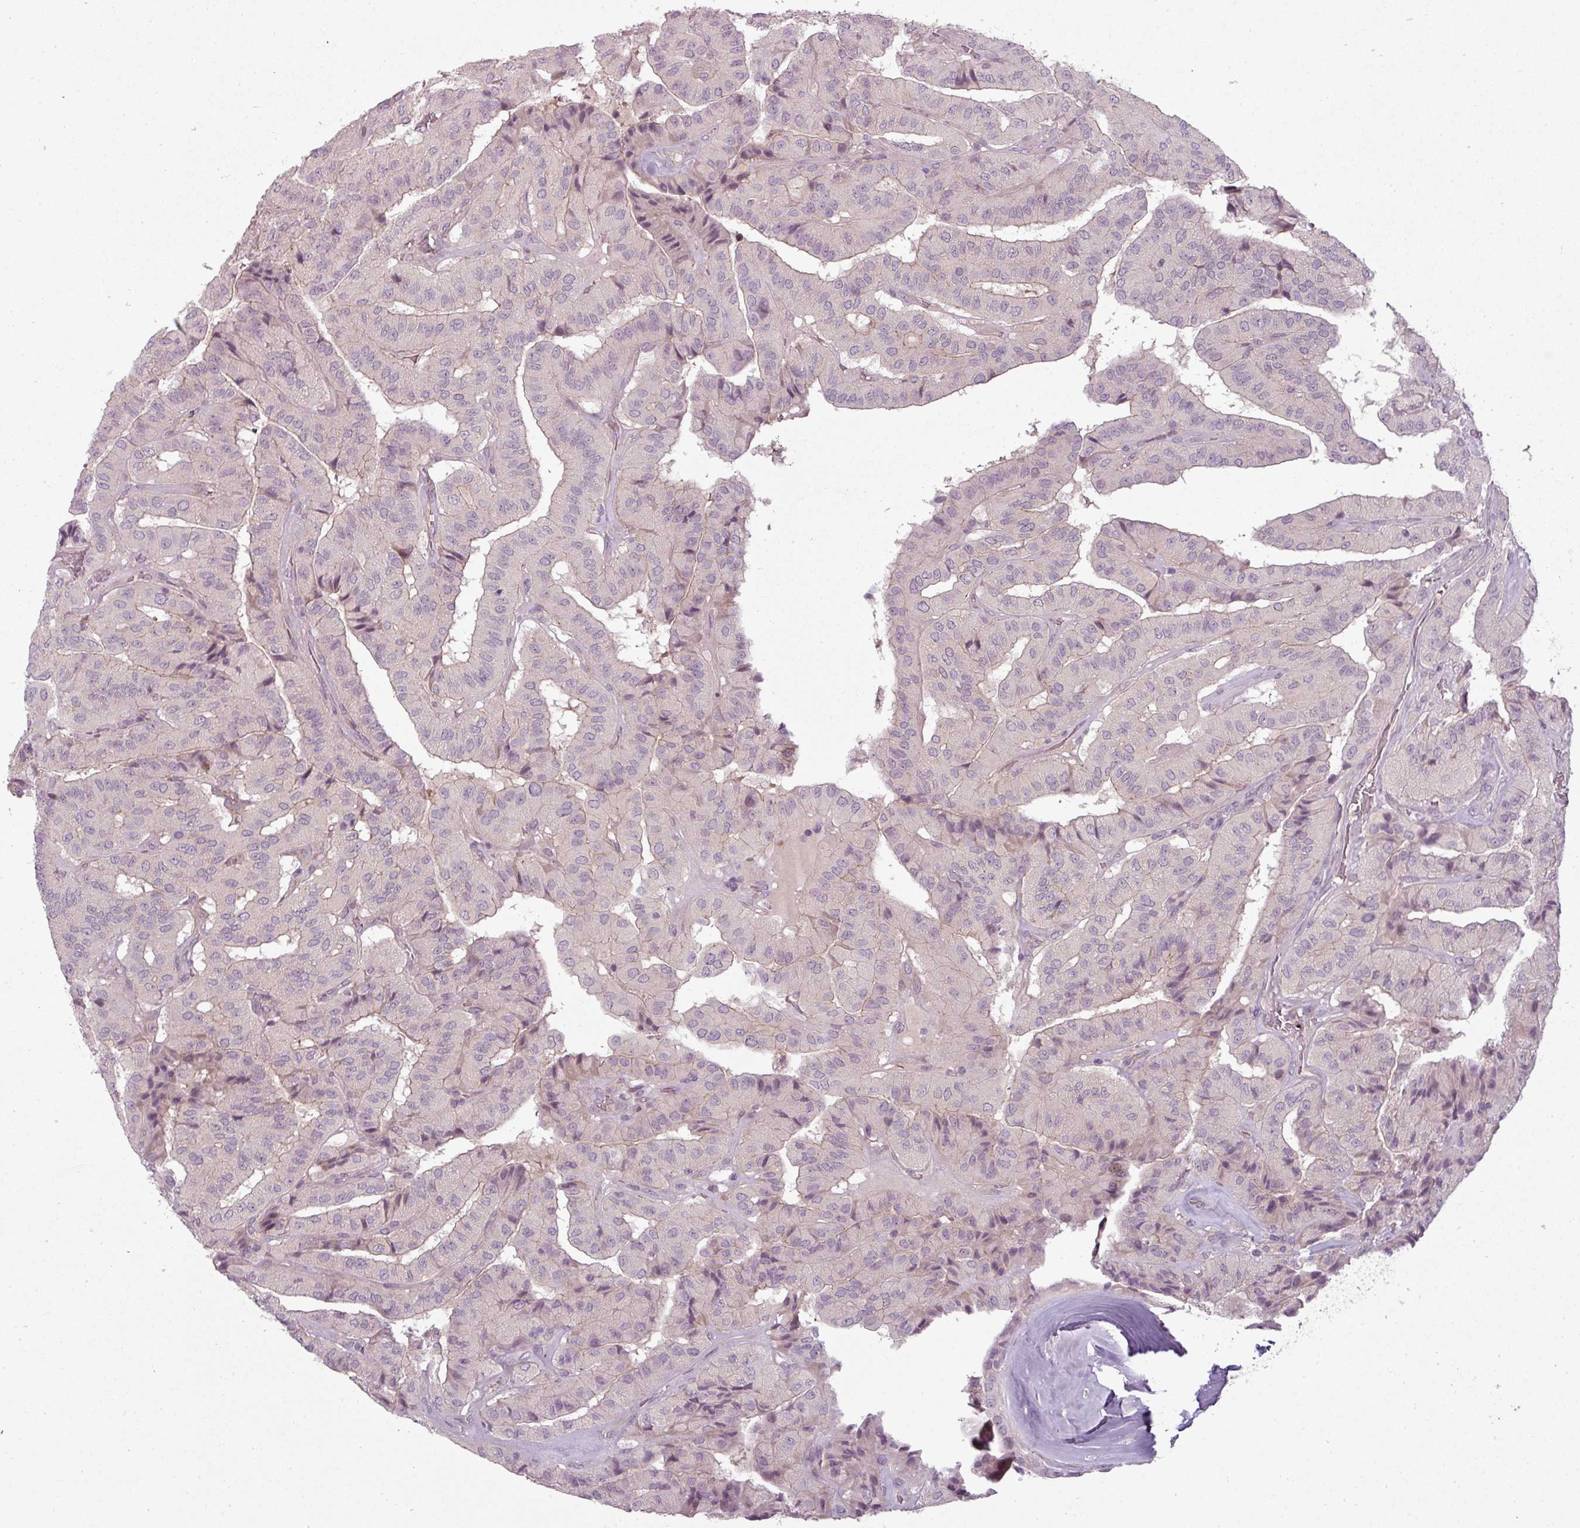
{"staining": {"intensity": "weak", "quantity": "<25%", "location": "cytoplasmic/membranous"}, "tissue": "thyroid cancer", "cell_type": "Tumor cells", "image_type": "cancer", "snomed": [{"axis": "morphology", "description": "Normal tissue, NOS"}, {"axis": "morphology", "description": "Papillary adenocarcinoma, NOS"}, {"axis": "topography", "description": "Thyroid gland"}], "caption": "Tumor cells show no significant protein positivity in thyroid cancer. (Immunohistochemistry, brightfield microscopy, high magnification).", "gene": "SLC16A9", "patient": {"sex": "female", "age": 59}}